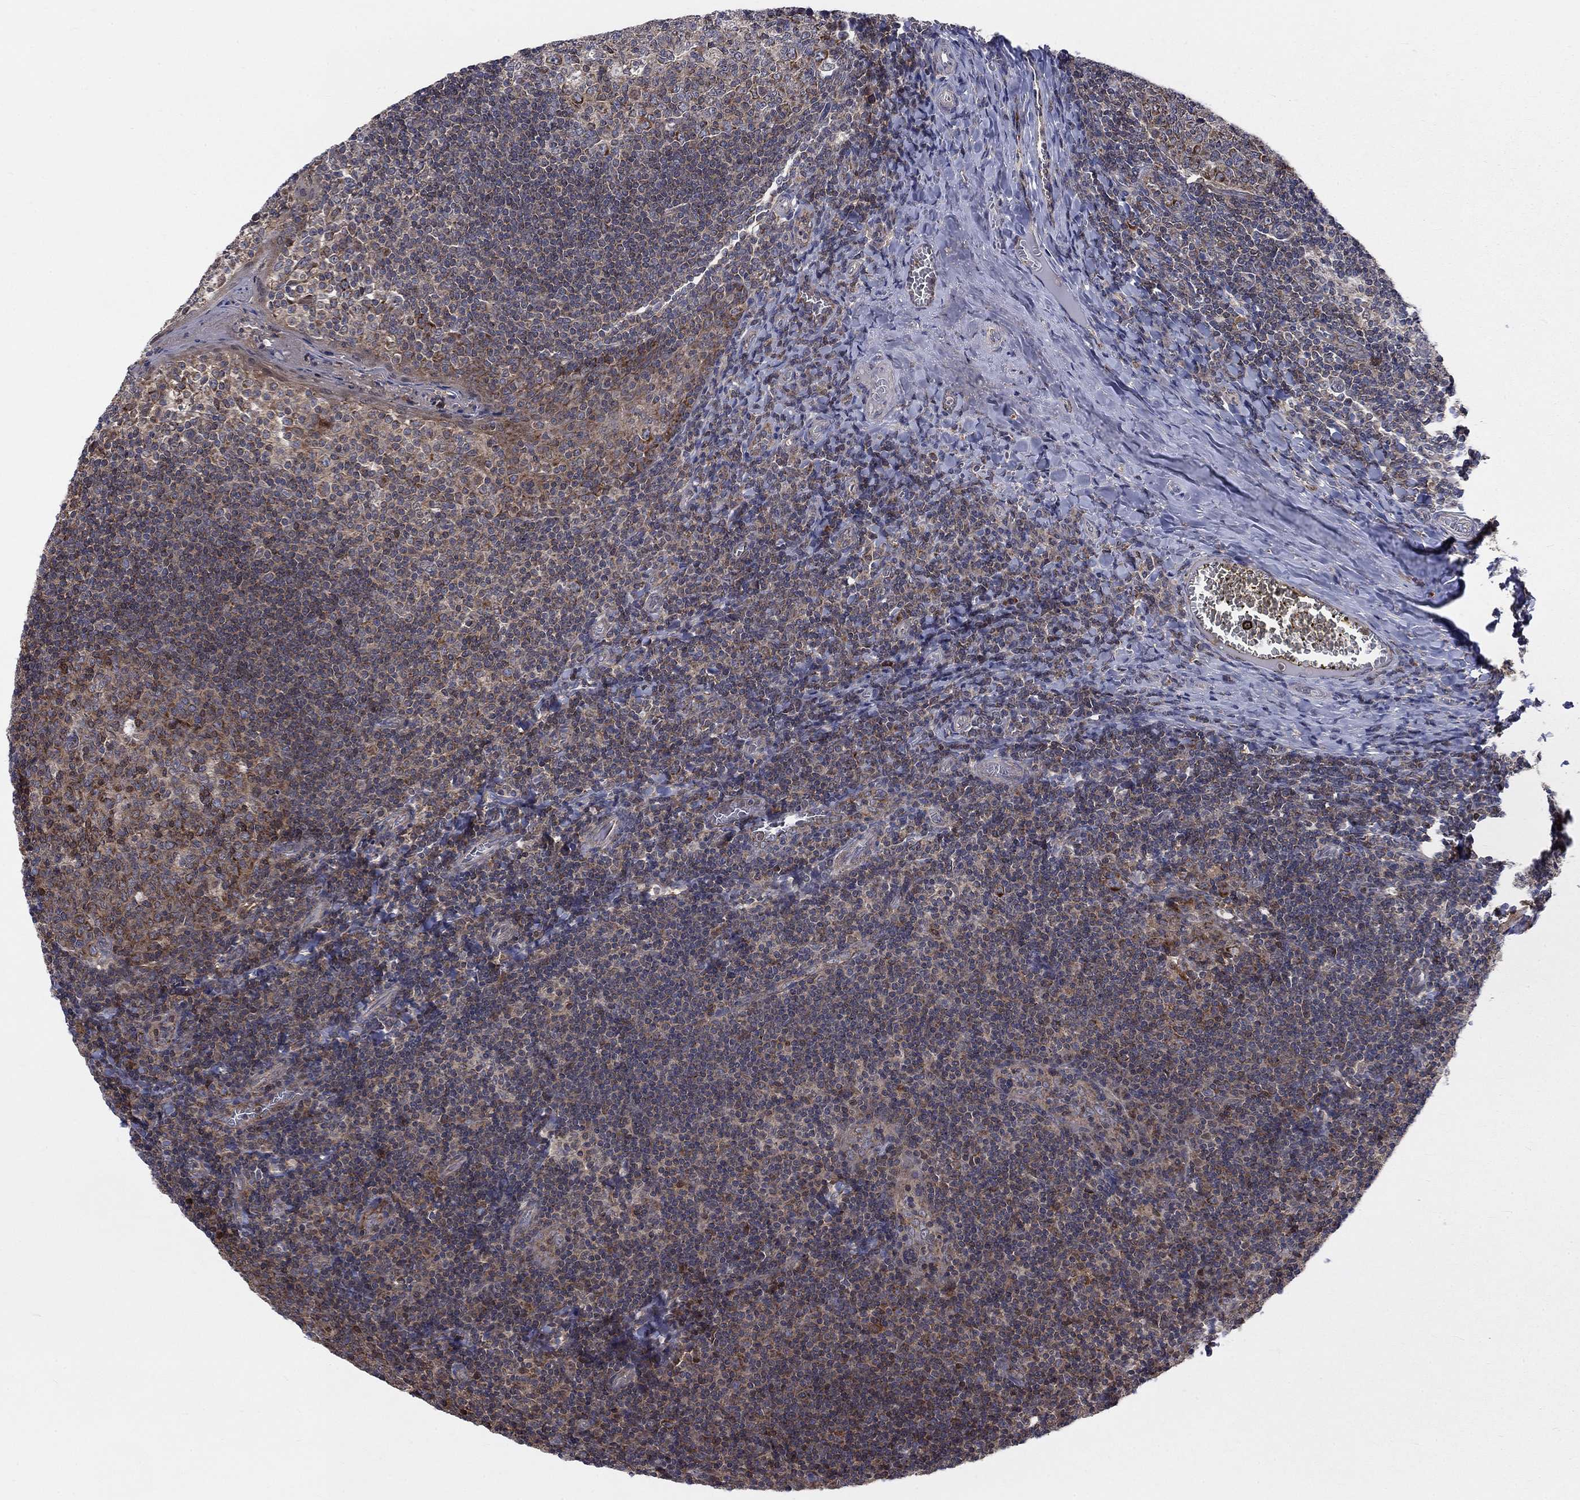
{"staining": {"intensity": "moderate", "quantity": "<25%", "location": "cytoplasmic/membranous"}, "tissue": "tonsil", "cell_type": "Germinal center cells", "image_type": "normal", "snomed": [{"axis": "morphology", "description": "Normal tissue, NOS"}, {"axis": "topography", "description": "Tonsil"}], "caption": "Tonsil stained with DAB (3,3'-diaminobenzidine) immunohistochemistry (IHC) displays low levels of moderate cytoplasmic/membranous positivity in approximately <25% of germinal center cells.", "gene": "NME7", "patient": {"sex": "female", "age": 13}}